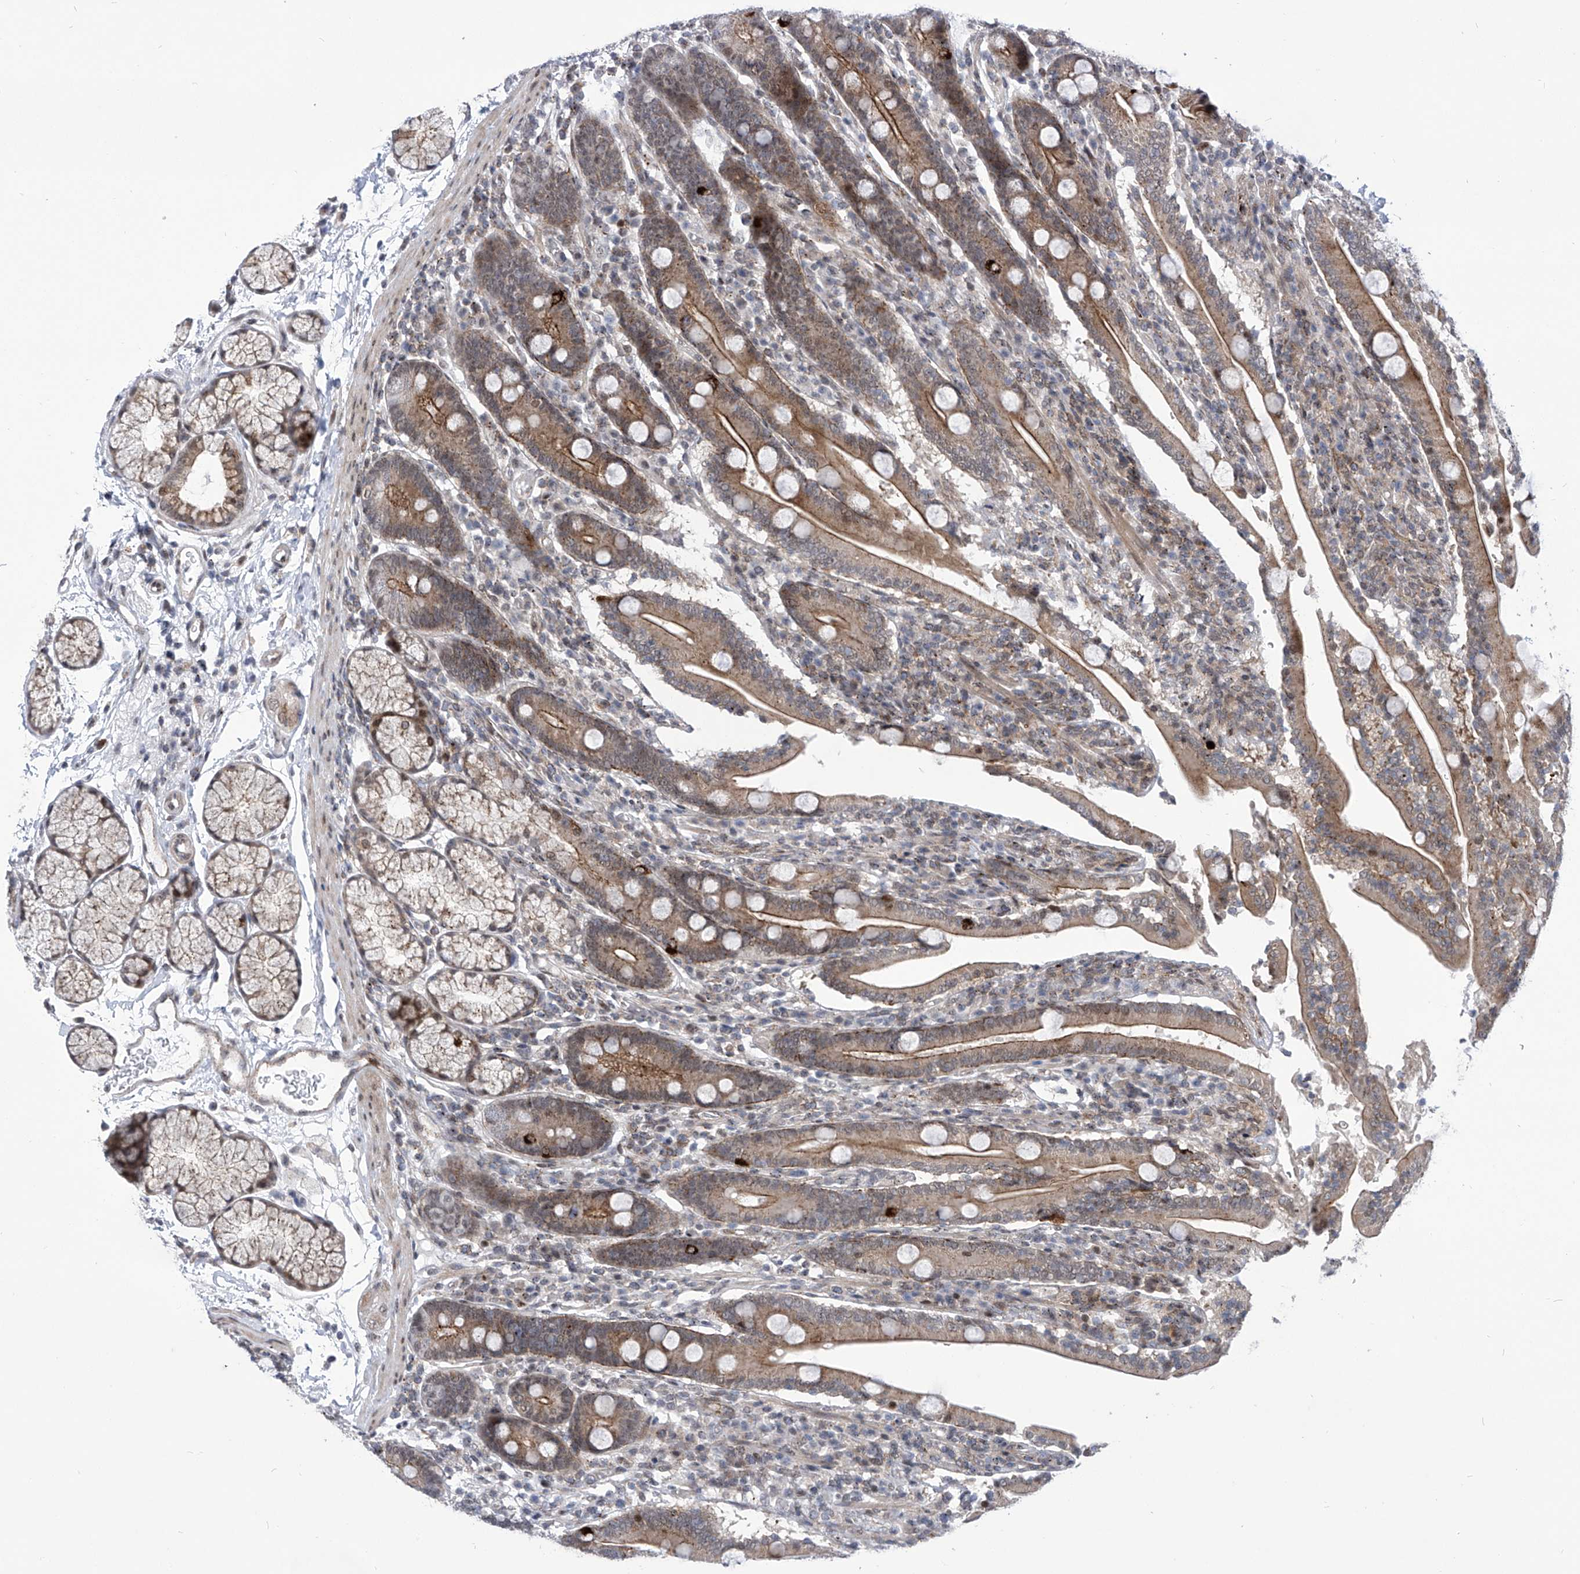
{"staining": {"intensity": "strong", "quantity": ">75%", "location": "cytoplasmic/membranous,nuclear"}, "tissue": "duodenum", "cell_type": "Glandular cells", "image_type": "normal", "snomed": [{"axis": "morphology", "description": "Normal tissue, NOS"}, {"axis": "topography", "description": "Duodenum"}], "caption": "IHC micrograph of normal duodenum: human duodenum stained using IHC demonstrates high levels of strong protein expression localized specifically in the cytoplasmic/membranous,nuclear of glandular cells, appearing as a cytoplasmic/membranous,nuclear brown color.", "gene": "CEP290", "patient": {"sex": "male", "age": 35}}